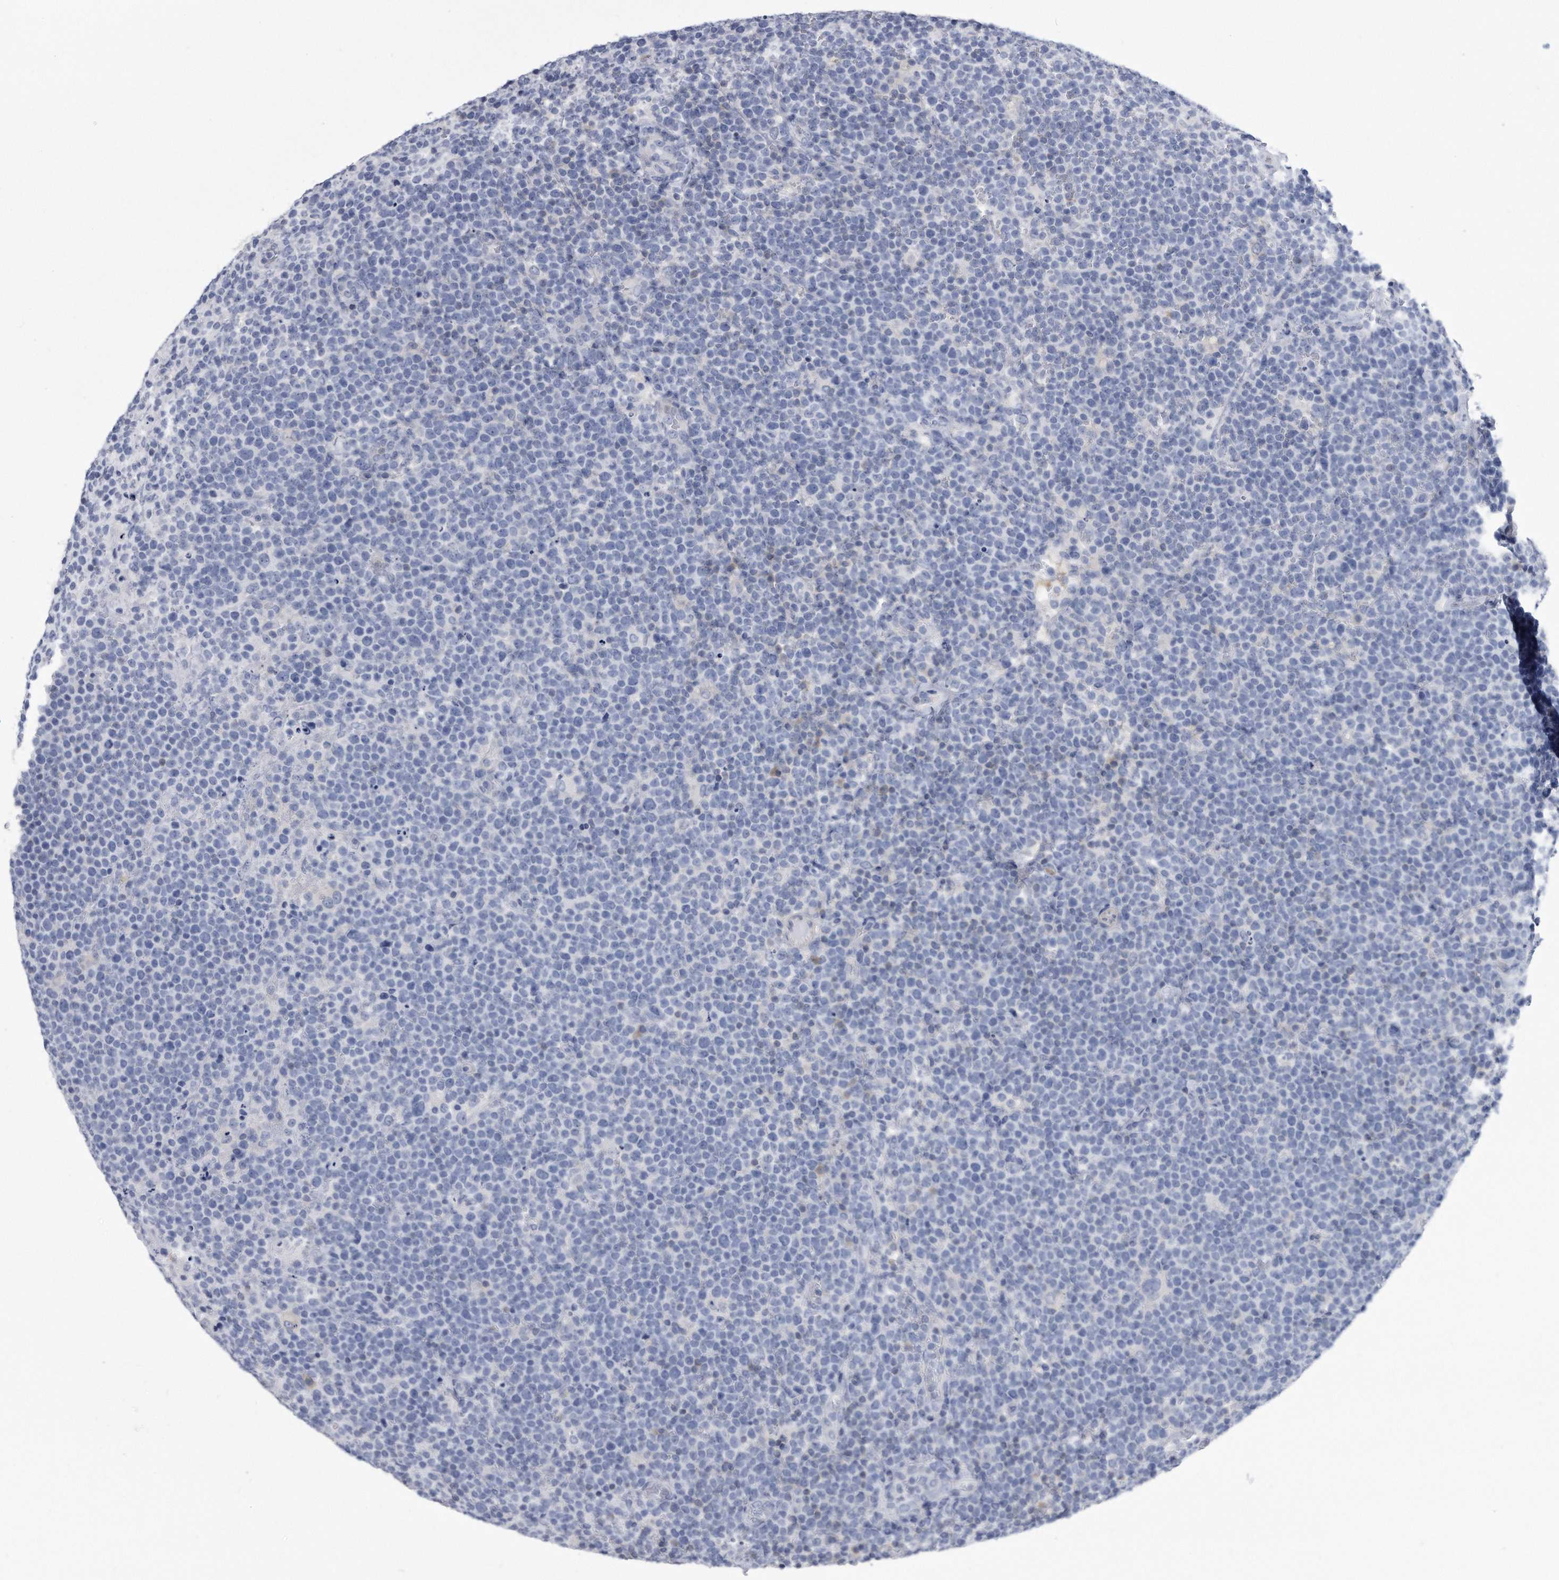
{"staining": {"intensity": "negative", "quantity": "none", "location": "none"}, "tissue": "lymphoma", "cell_type": "Tumor cells", "image_type": "cancer", "snomed": [{"axis": "morphology", "description": "Malignant lymphoma, non-Hodgkin's type, High grade"}, {"axis": "topography", "description": "Lymph node"}], "caption": "This is an IHC photomicrograph of malignant lymphoma, non-Hodgkin's type (high-grade). There is no staining in tumor cells.", "gene": "PYGB", "patient": {"sex": "male", "age": 61}}